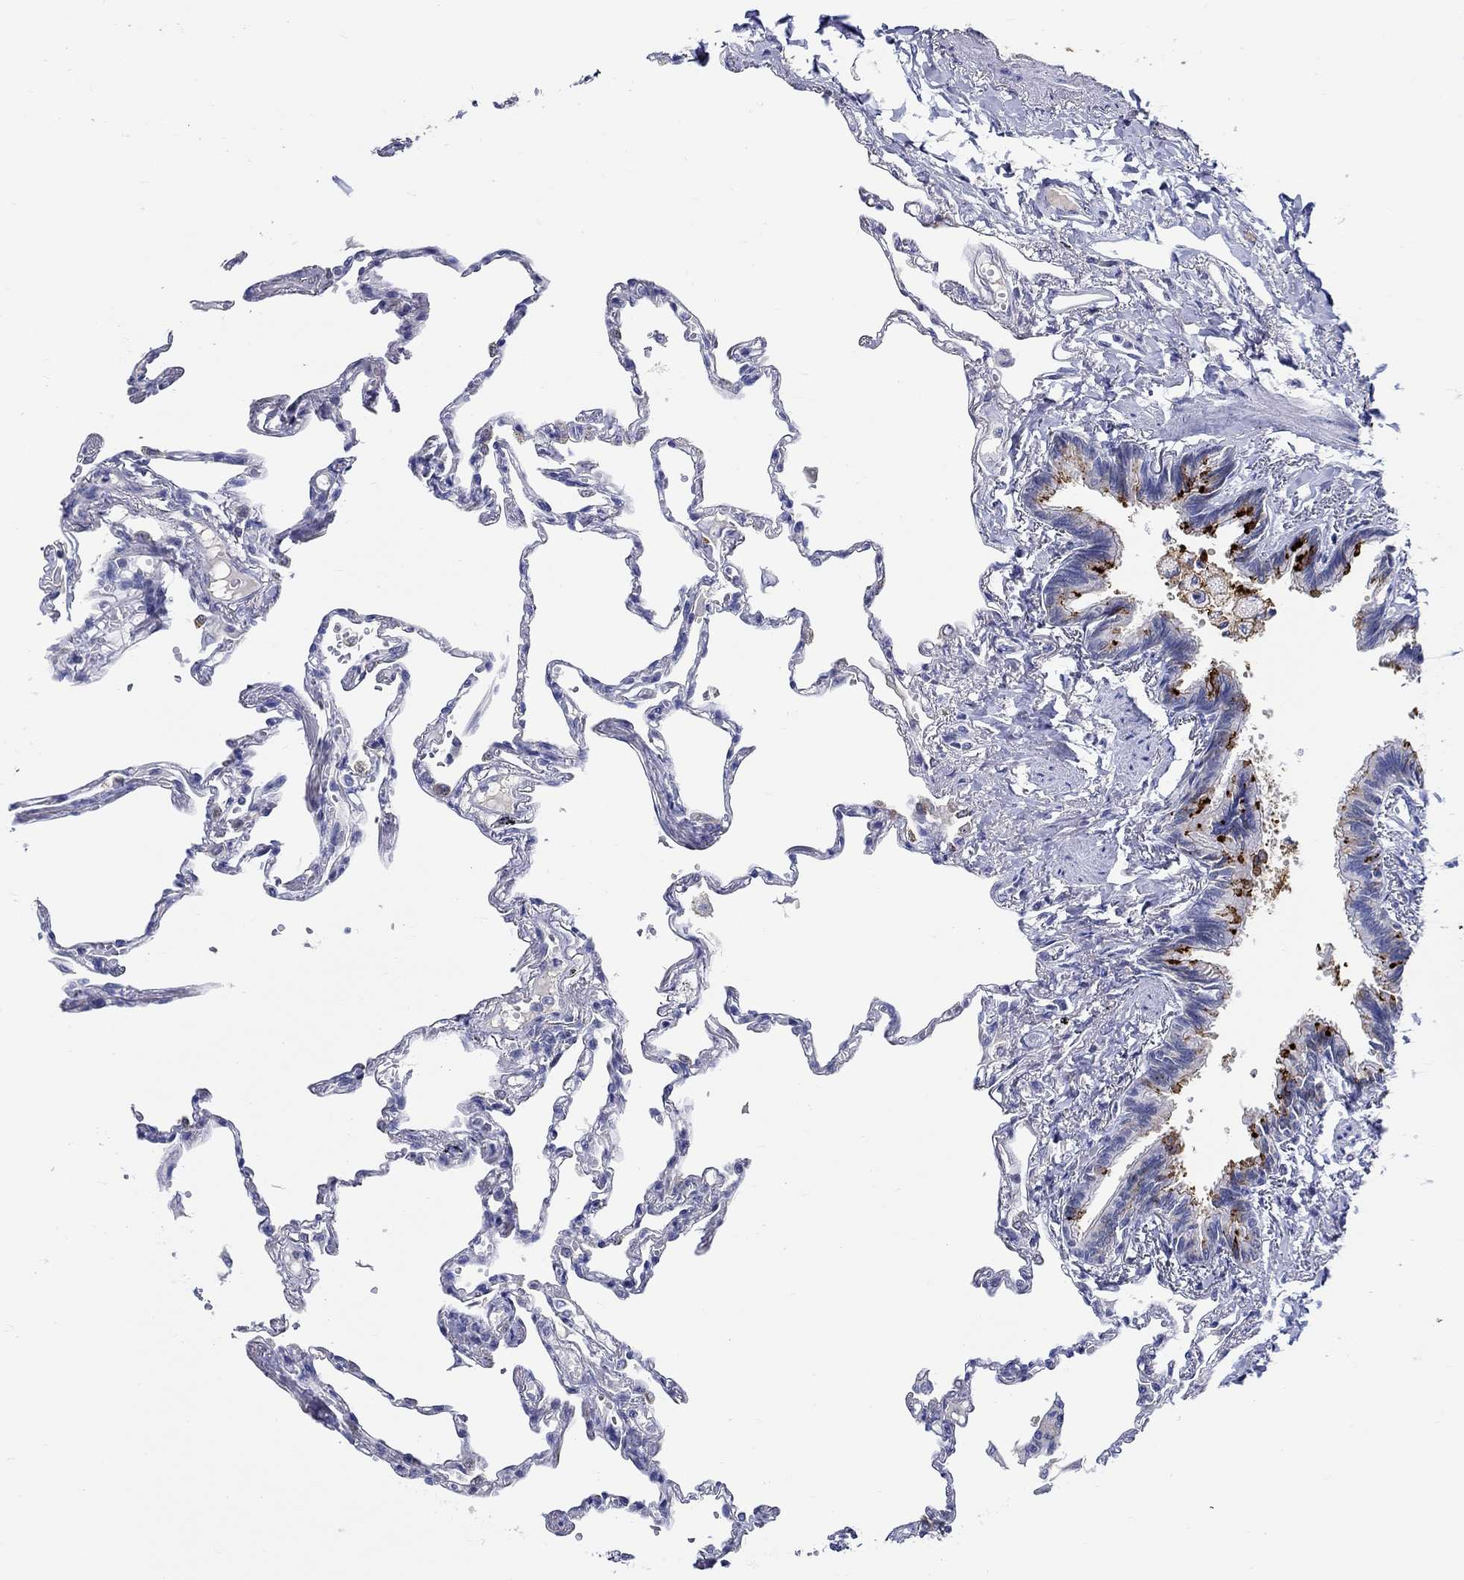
{"staining": {"intensity": "negative", "quantity": "none", "location": "none"}, "tissue": "lung", "cell_type": "Alveolar cells", "image_type": "normal", "snomed": [{"axis": "morphology", "description": "Normal tissue, NOS"}, {"axis": "topography", "description": "Lung"}], "caption": "An IHC histopathology image of unremarkable lung is shown. There is no staining in alveolar cells of lung. Brightfield microscopy of IHC stained with DAB (brown) and hematoxylin (blue), captured at high magnification.", "gene": "SLC30A3", "patient": {"sex": "male", "age": 78}}